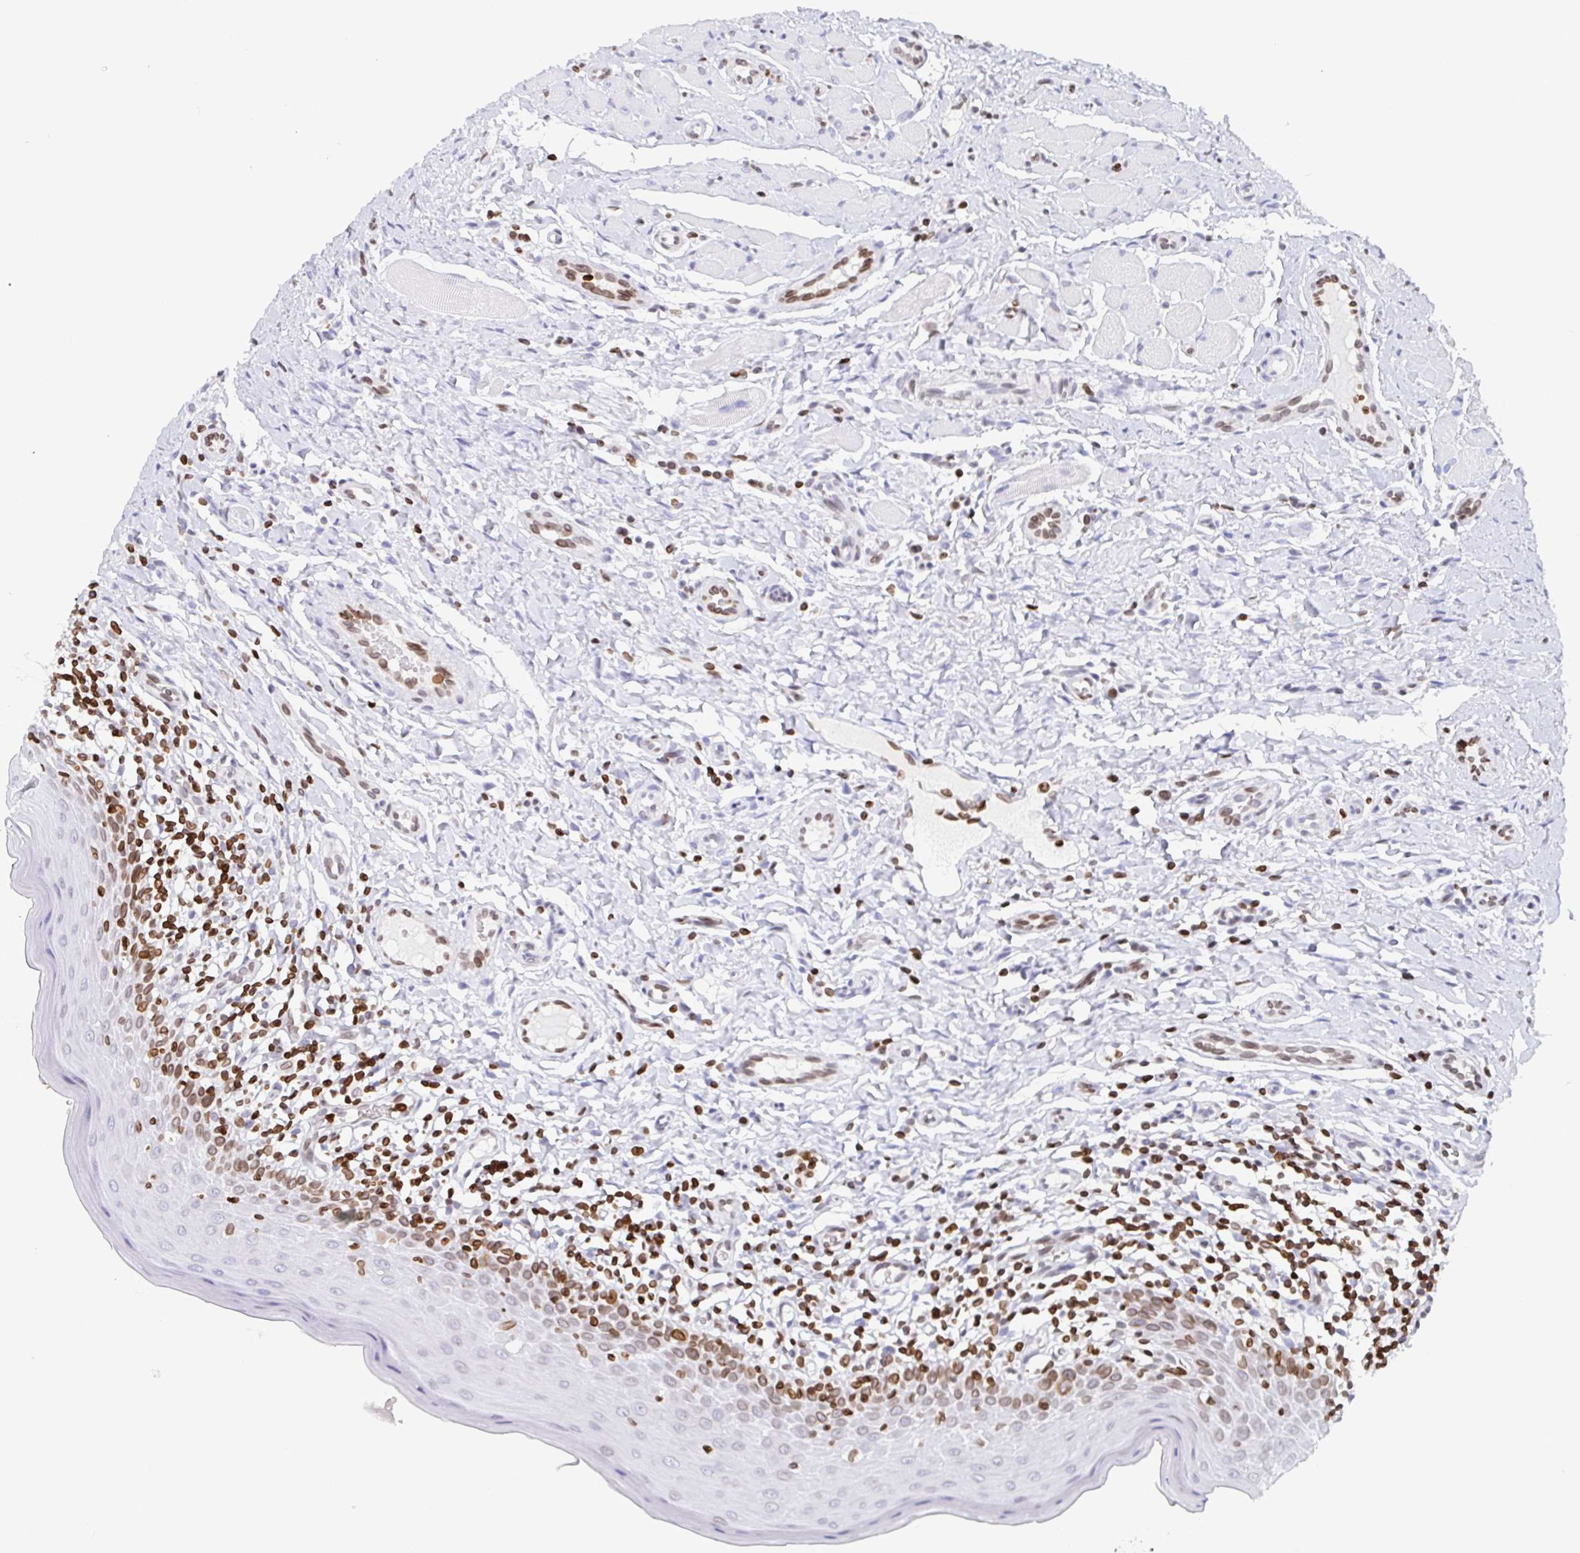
{"staining": {"intensity": "moderate", "quantity": "25%-75%", "location": "cytoplasmic/membranous,nuclear"}, "tissue": "oral mucosa", "cell_type": "Squamous epithelial cells", "image_type": "normal", "snomed": [{"axis": "morphology", "description": "Normal tissue, NOS"}, {"axis": "topography", "description": "Oral tissue"}, {"axis": "topography", "description": "Tounge, NOS"}], "caption": "IHC staining of benign oral mucosa, which displays medium levels of moderate cytoplasmic/membranous,nuclear expression in about 25%-75% of squamous epithelial cells indicating moderate cytoplasmic/membranous,nuclear protein expression. The staining was performed using DAB (brown) for protein detection and nuclei were counterstained in hematoxylin (blue).", "gene": "BTBD7", "patient": {"sex": "female", "age": 58}}